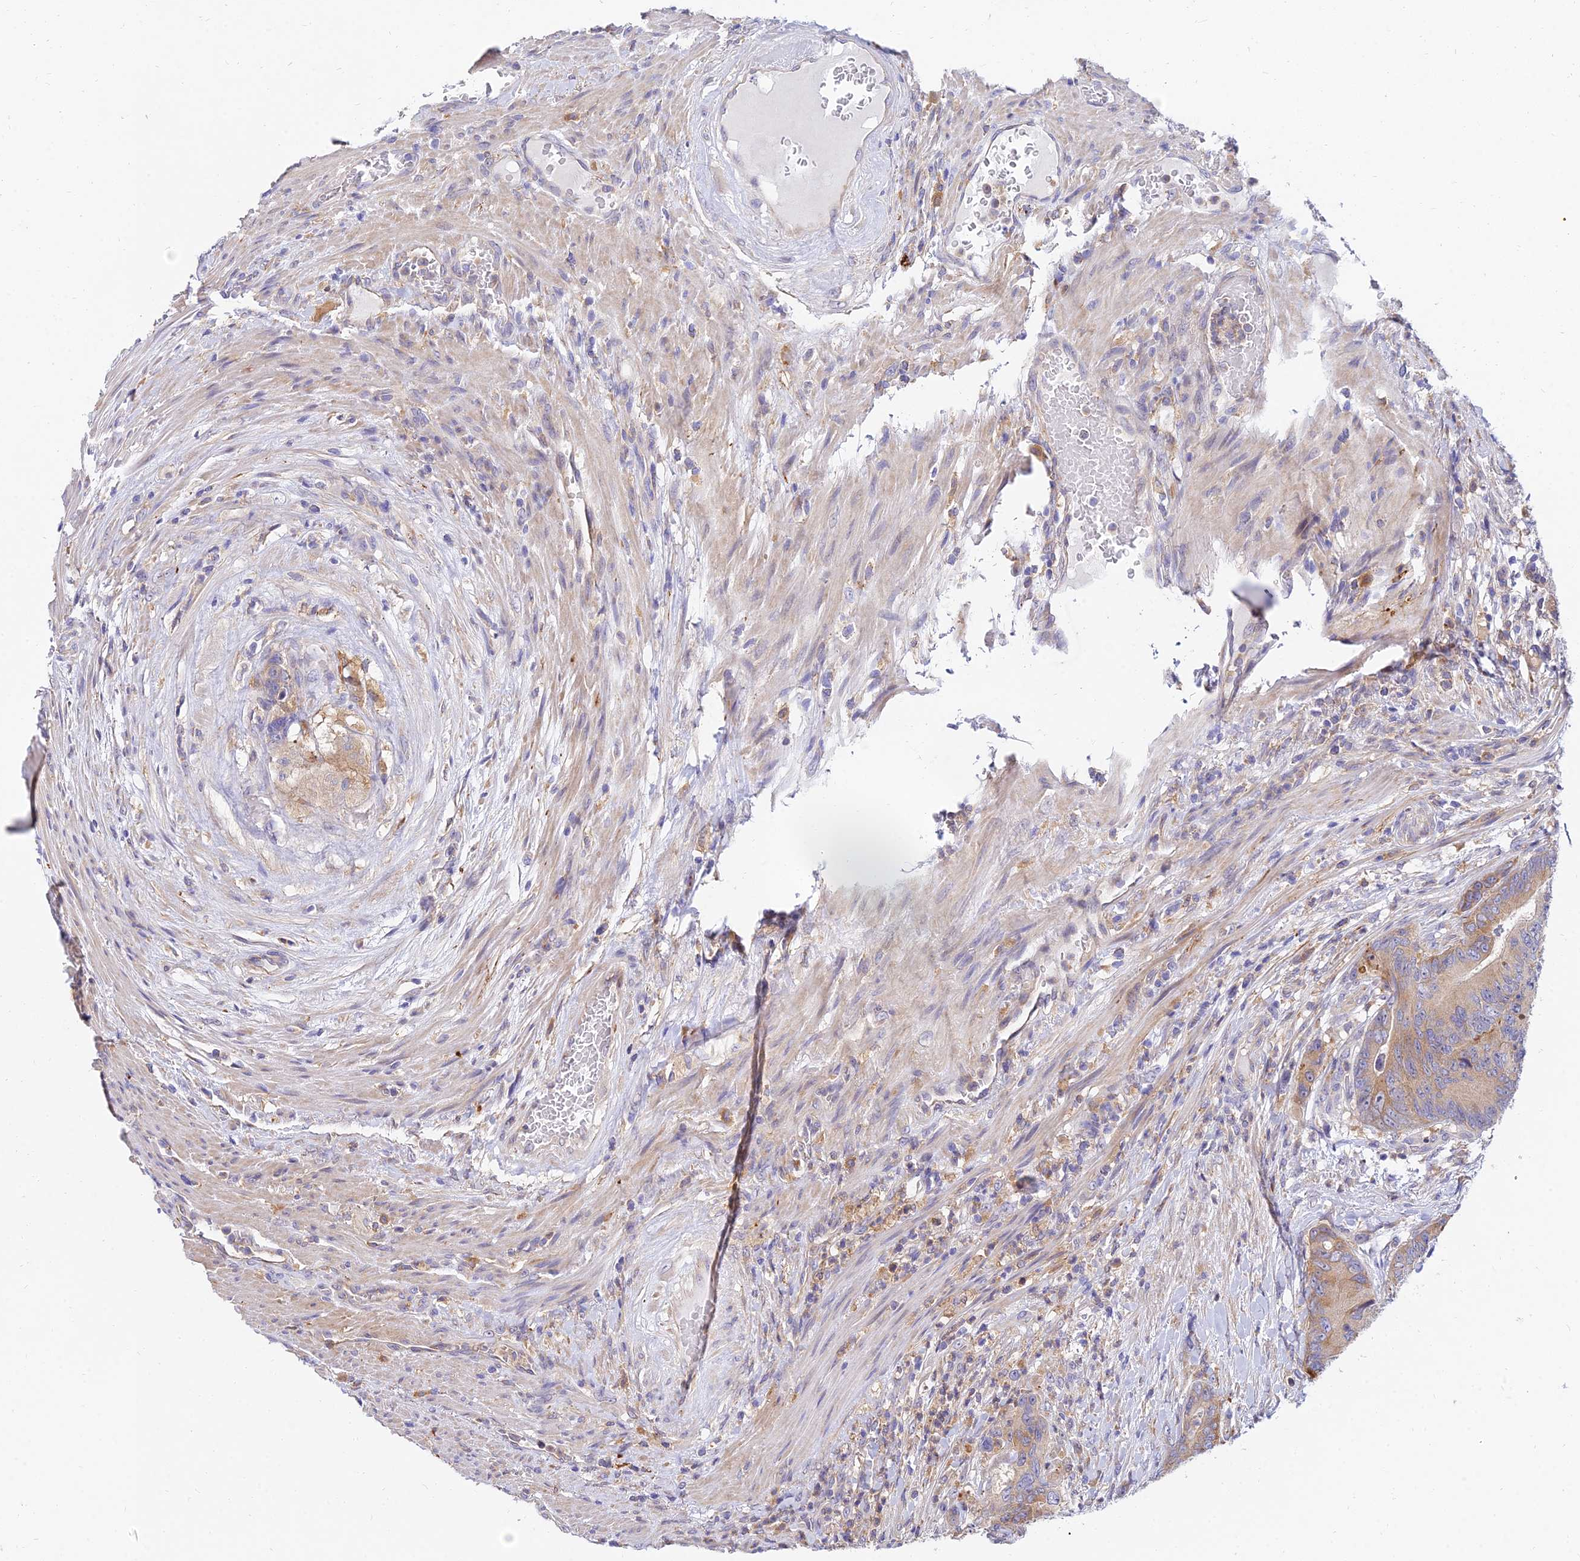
{"staining": {"intensity": "moderate", "quantity": "<25%", "location": "cytoplasmic/membranous"}, "tissue": "colorectal cancer", "cell_type": "Tumor cells", "image_type": "cancer", "snomed": [{"axis": "morphology", "description": "Adenocarcinoma, NOS"}, {"axis": "topography", "description": "Colon"}], "caption": "An immunohistochemistry (IHC) histopathology image of tumor tissue is shown. Protein staining in brown shows moderate cytoplasmic/membranous positivity in colorectal cancer (adenocarcinoma) within tumor cells. The staining is performed using DAB brown chromogen to label protein expression. The nuclei are counter-stained blue using hematoxylin.", "gene": "ARL8B", "patient": {"sex": "male", "age": 84}}